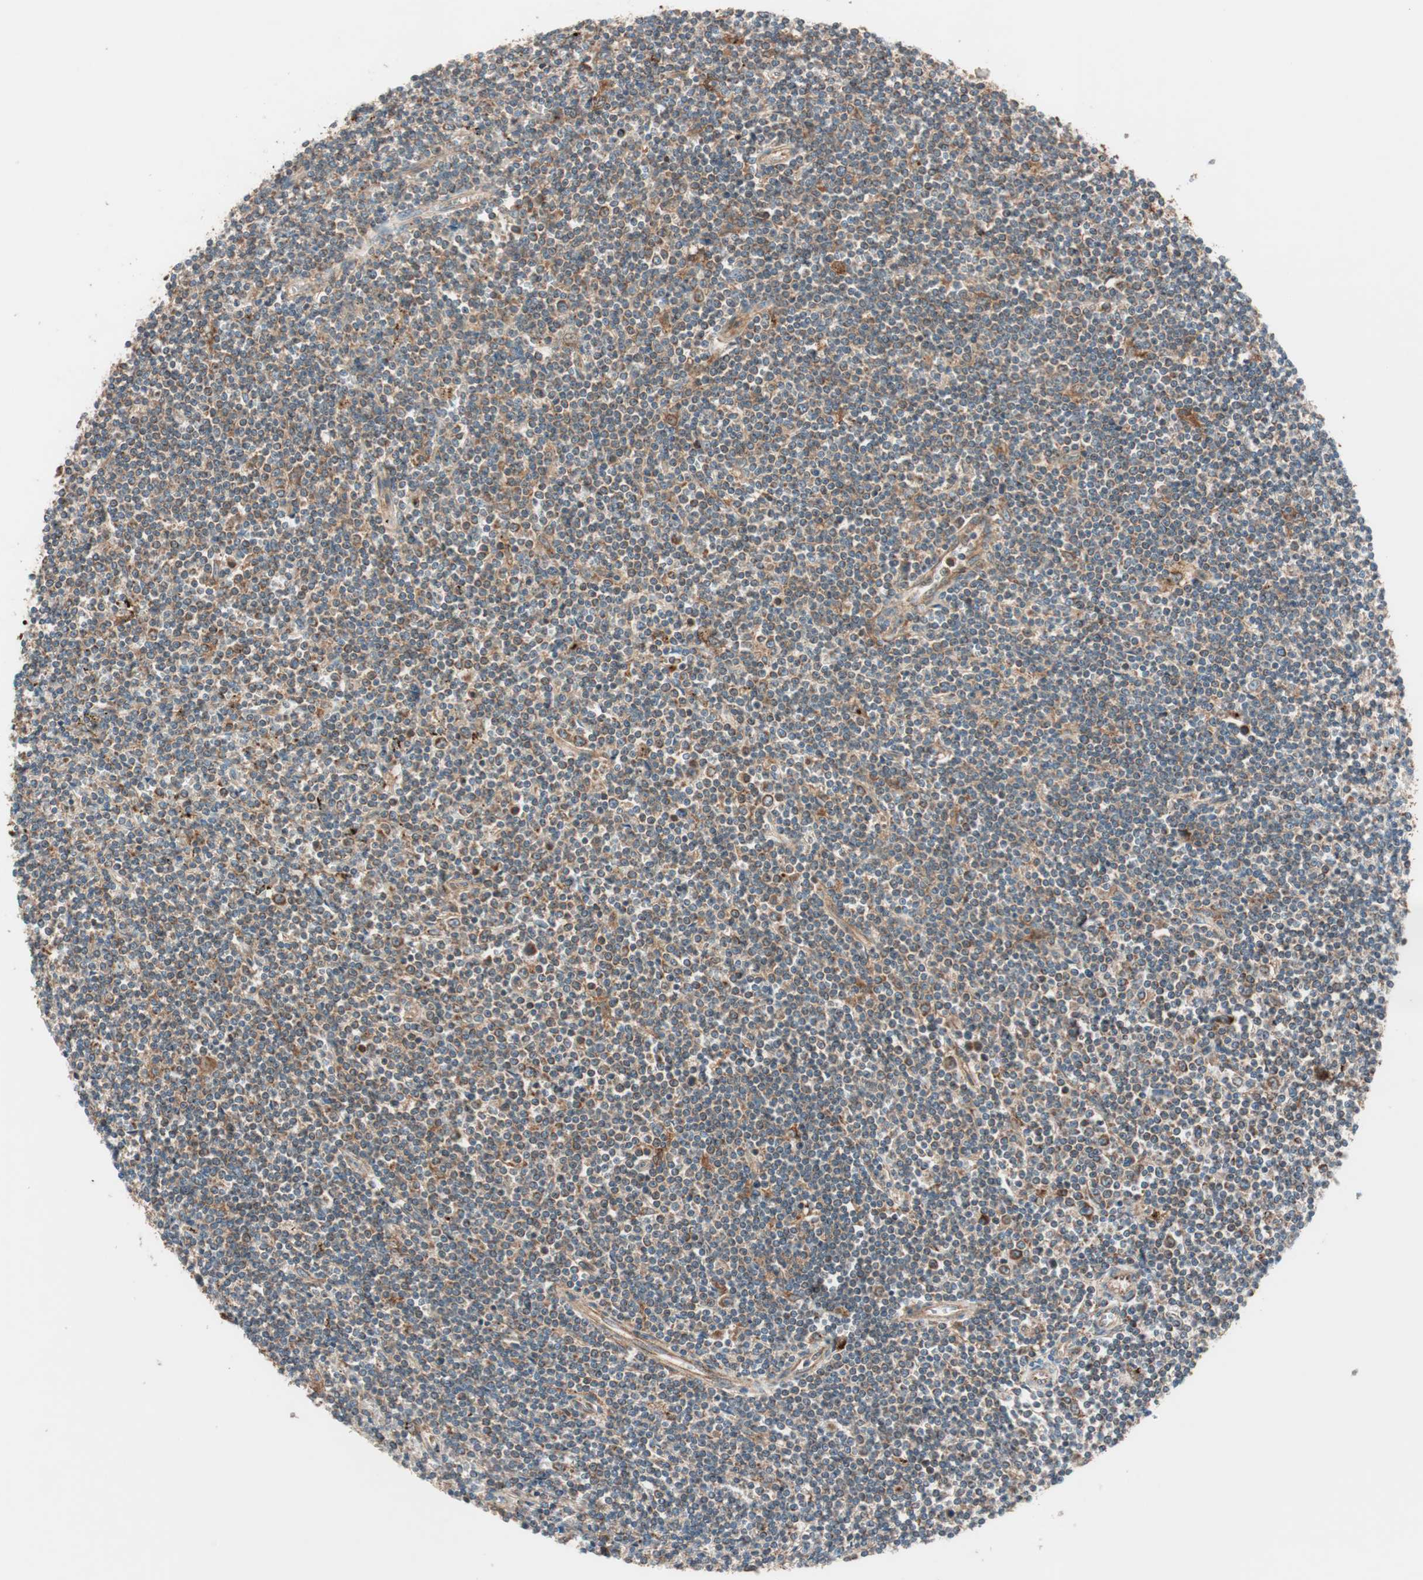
{"staining": {"intensity": "moderate", "quantity": ">75%", "location": "cytoplasmic/membranous"}, "tissue": "lymphoma", "cell_type": "Tumor cells", "image_type": "cancer", "snomed": [{"axis": "morphology", "description": "Malignant lymphoma, non-Hodgkin's type, Low grade"}, {"axis": "topography", "description": "Spleen"}], "caption": "The image exhibits immunohistochemical staining of lymphoma. There is moderate cytoplasmic/membranous staining is seen in about >75% of tumor cells. (DAB IHC with brightfield microscopy, high magnification).", "gene": "RAB5A", "patient": {"sex": "male", "age": 76}}